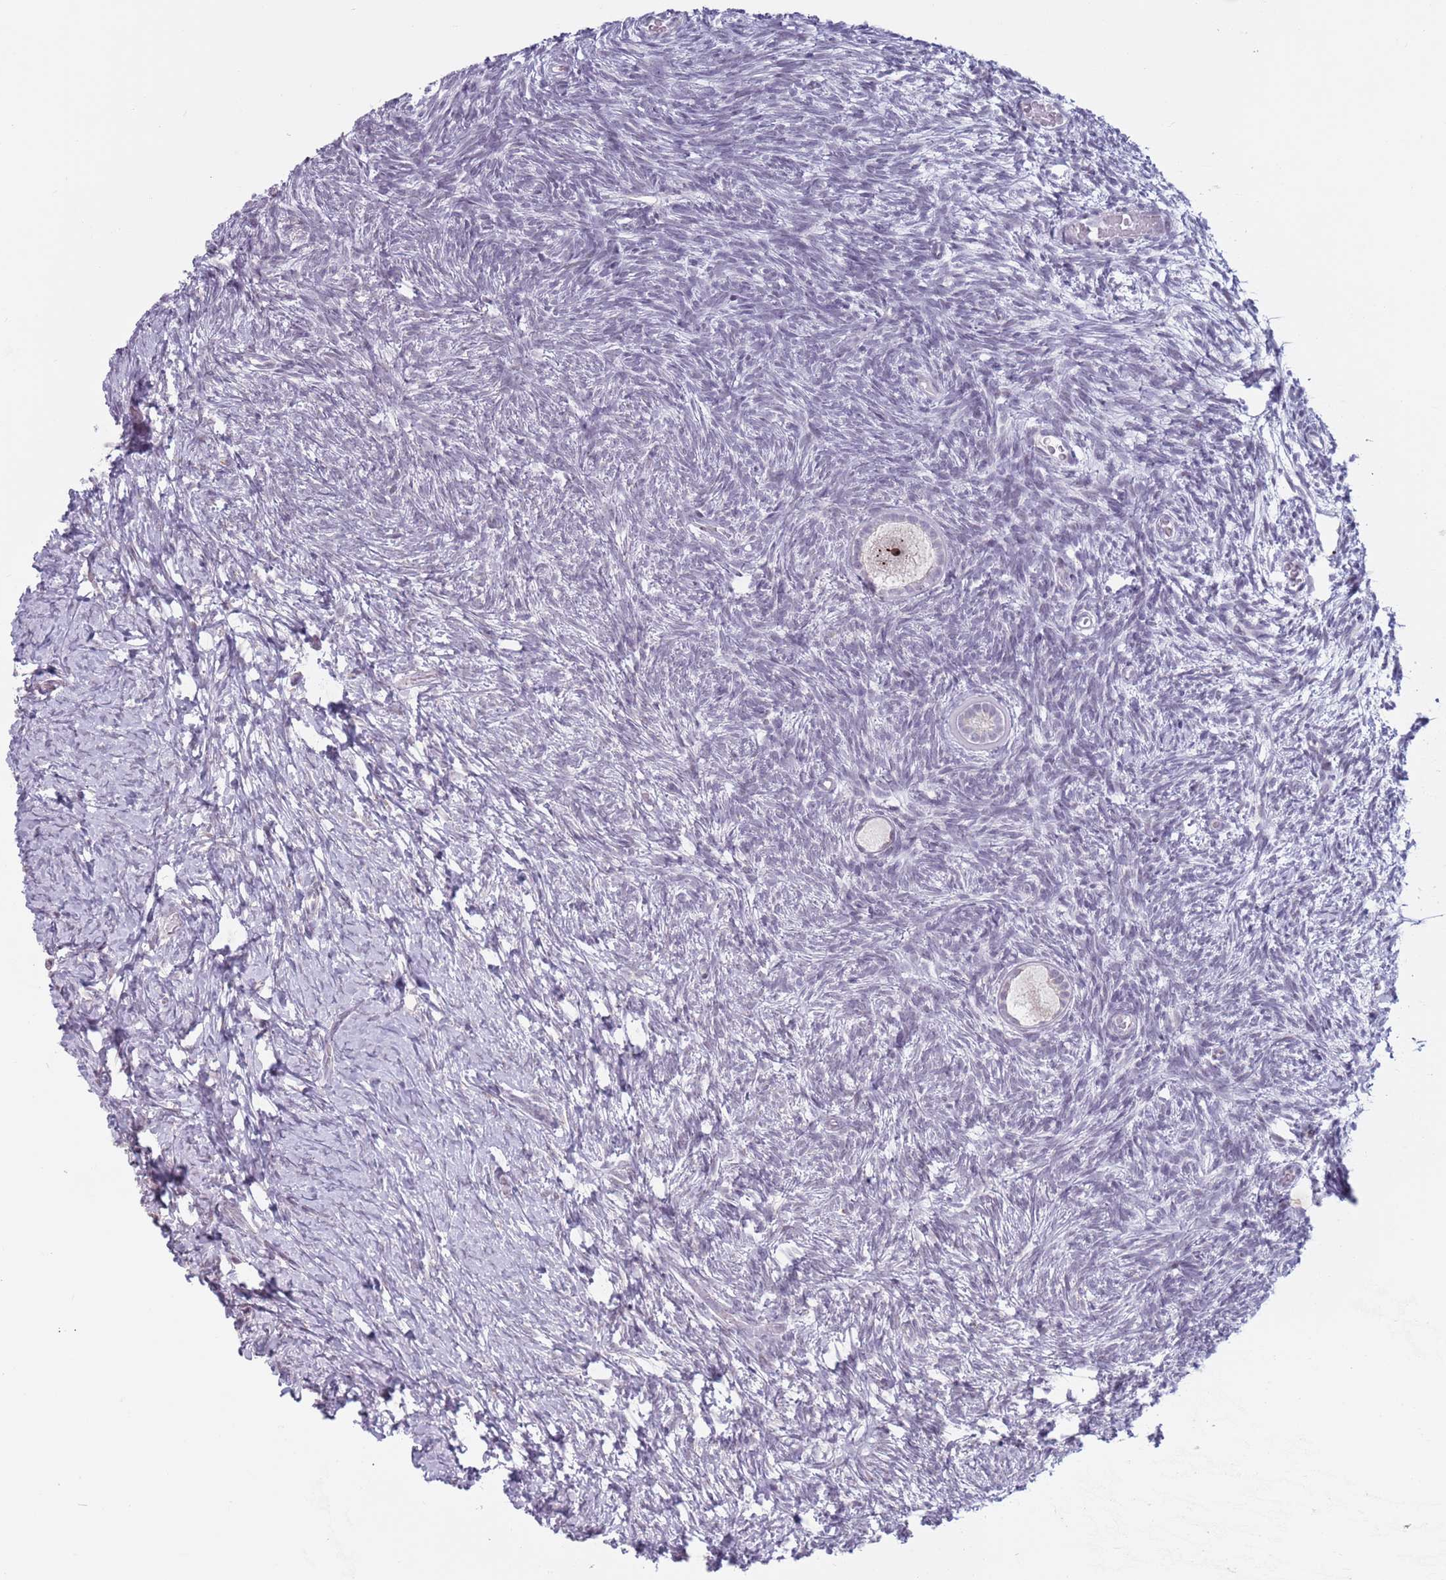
{"staining": {"intensity": "negative", "quantity": "none", "location": "none"}, "tissue": "ovary", "cell_type": "Follicle cells", "image_type": "normal", "snomed": [{"axis": "morphology", "description": "Normal tissue, NOS"}, {"axis": "topography", "description": "Ovary"}], "caption": "An immunohistochemistry histopathology image of normal ovary is shown. There is no staining in follicle cells of ovary.", "gene": "ZKSCAN2", "patient": {"sex": "female", "age": 39}}